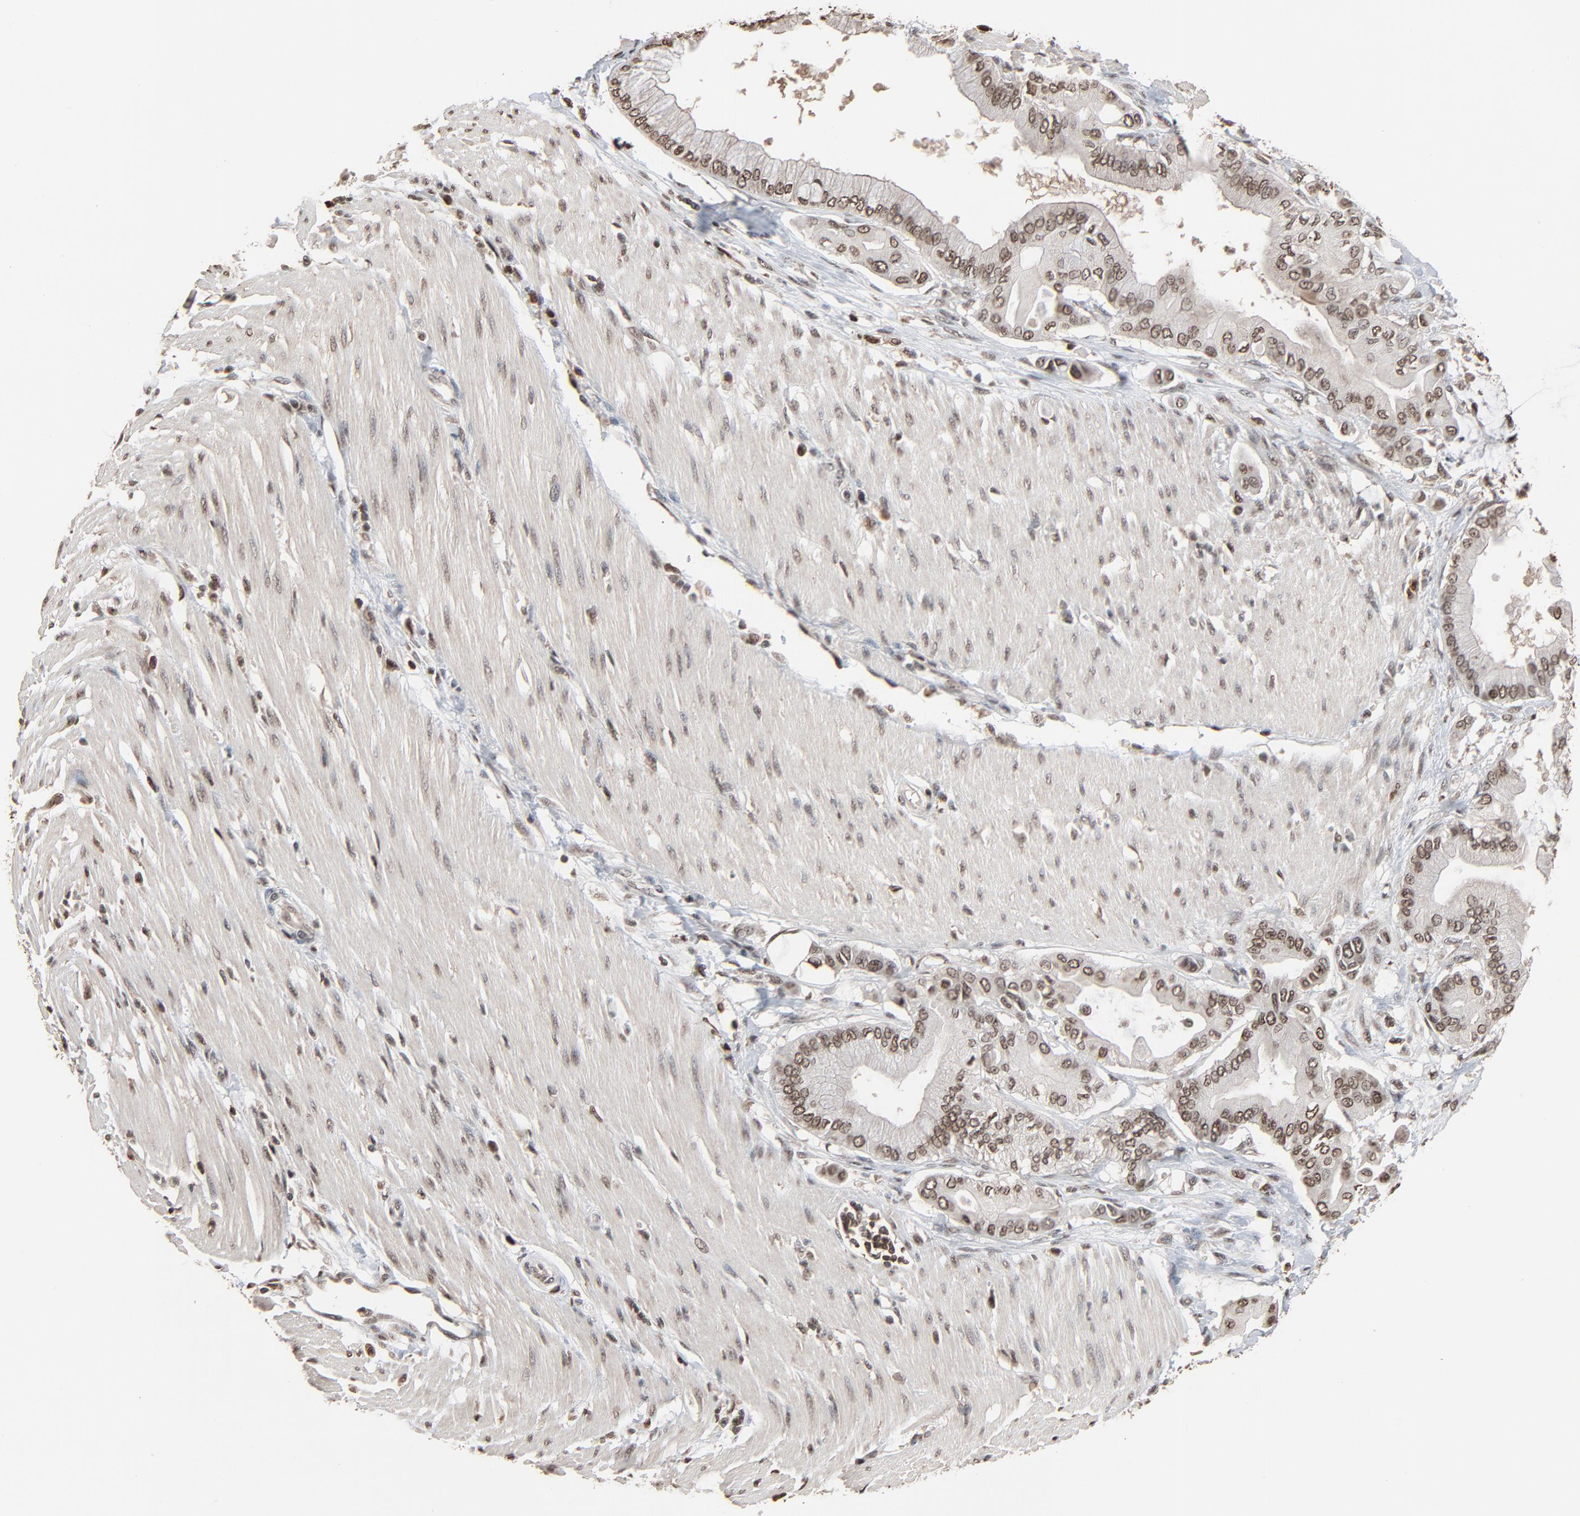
{"staining": {"intensity": "moderate", "quantity": ">75%", "location": "nuclear"}, "tissue": "pancreatic cancer", "cell_type": "Tumor cells", "image_type": "cancer", "snomed": [{"axis": "morphology", "description": "Adenocarcinoma, NOS"}, {"axis": "morphology", "description": "Adenocarcinoma, metastatic, NOS"}, {"axis": "topography", "description": "Lymph node"}, {"axis": "topography", "description": "Pancreas"}, {"axis": "topography", "description": "Duodenum"}], "caption": "This photomicrograph exhibits pancreatic metastatic adenocarcinoma stained with immunohistochemistry to label a protein in brown. The nuclear of tumor cells show moderate positivity for the protein. Nuclei are counter-stained blue.", "gene": "RPS6KA3", "patient": {"sex": "female", "age": 64}}